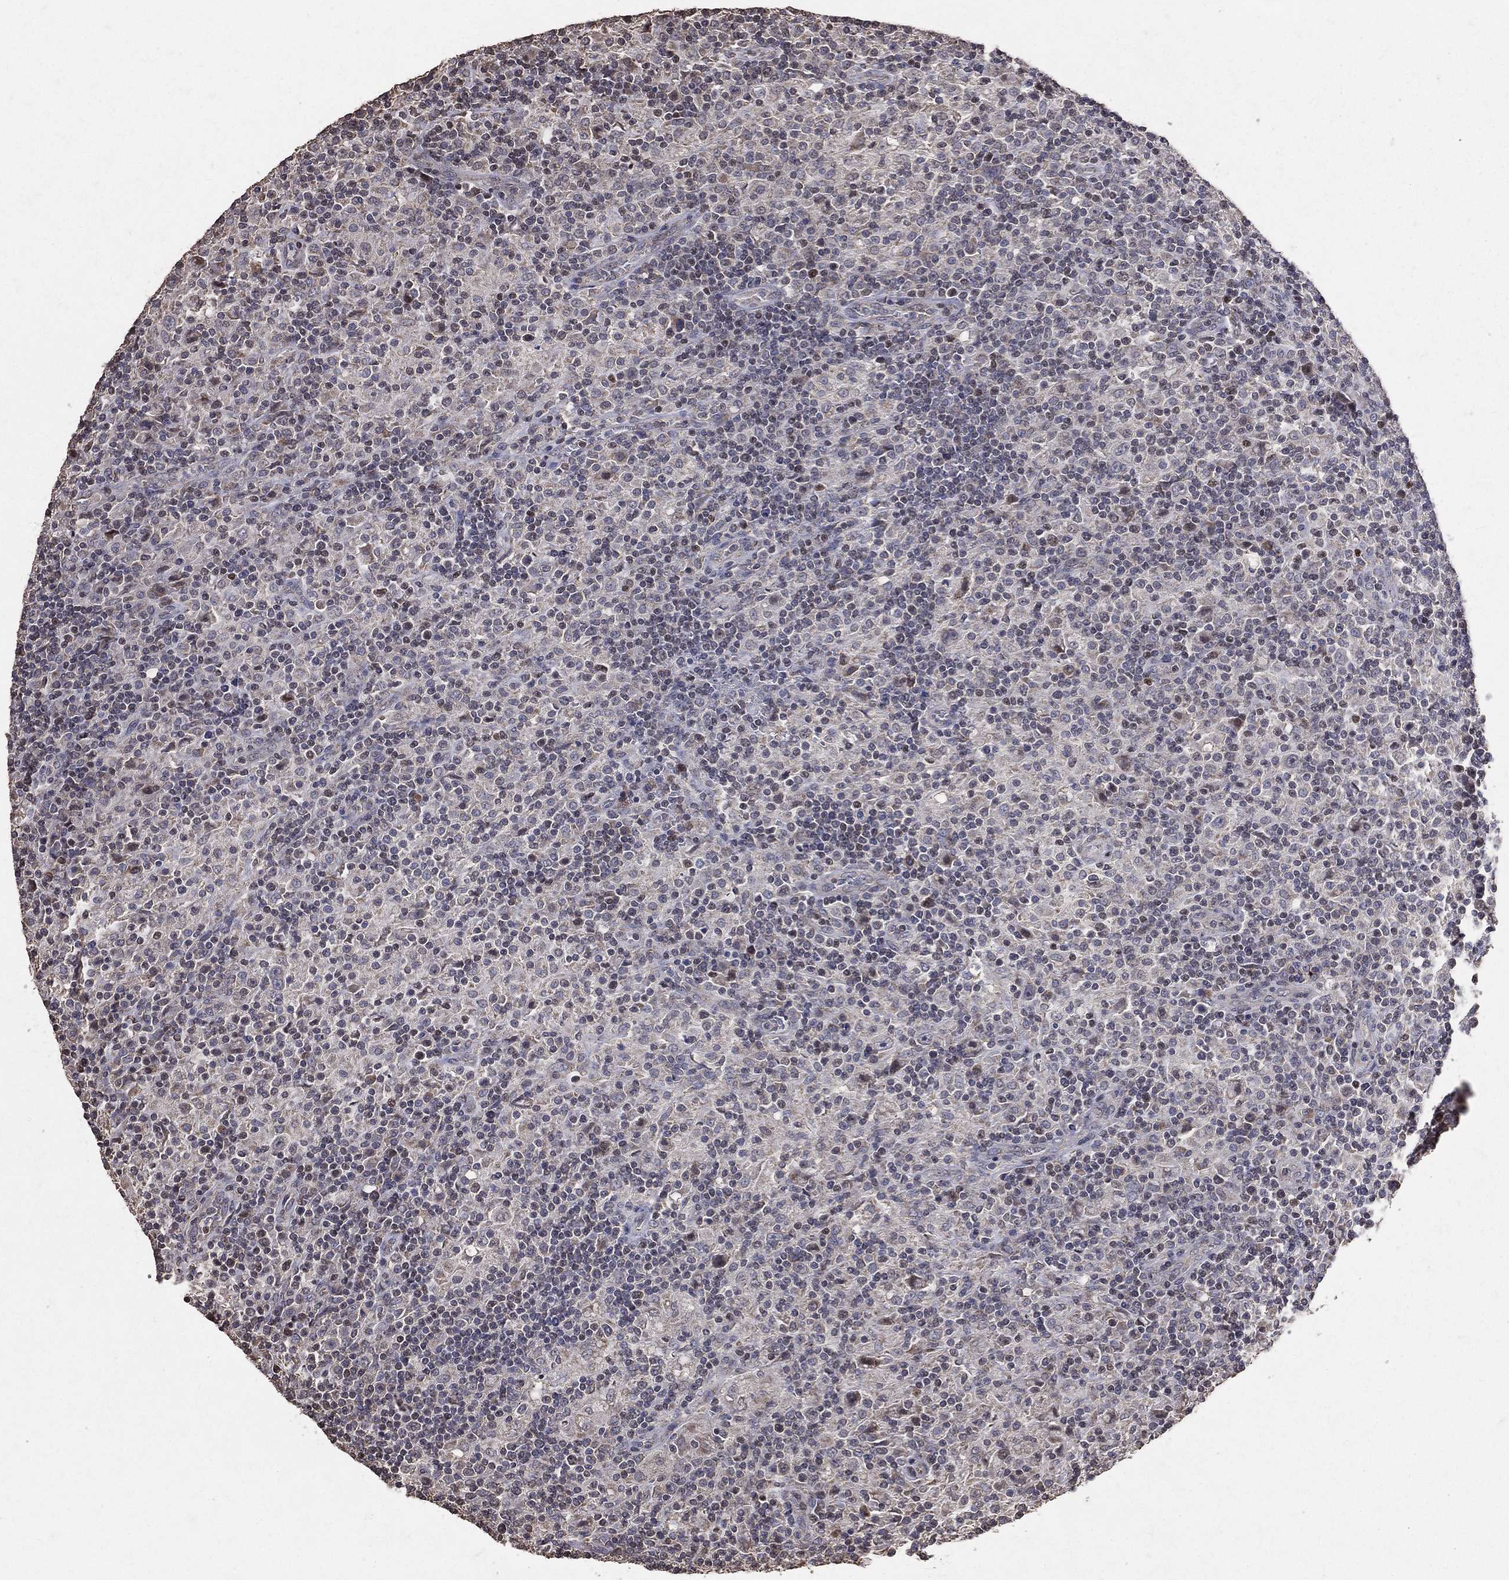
{"staining": {"intensity": "negative", "quantity": "none", "location": "none"}, "tissue": "lymphoma", "cell_type": "Tumor cells", "image_type": "cancer", "snomed": [{"axis": "morphology", "description": "Hodgkin's disease, NOS"}, {"axis": "topography", "description": "Lymph node"}], "caption": "IHC micrograph of human lymphoma stained for a protein (brown), which demonstrates no positivity in tumor cells.", "gene": "LY6K", "patient": {"sex": "male", "age": 70}}